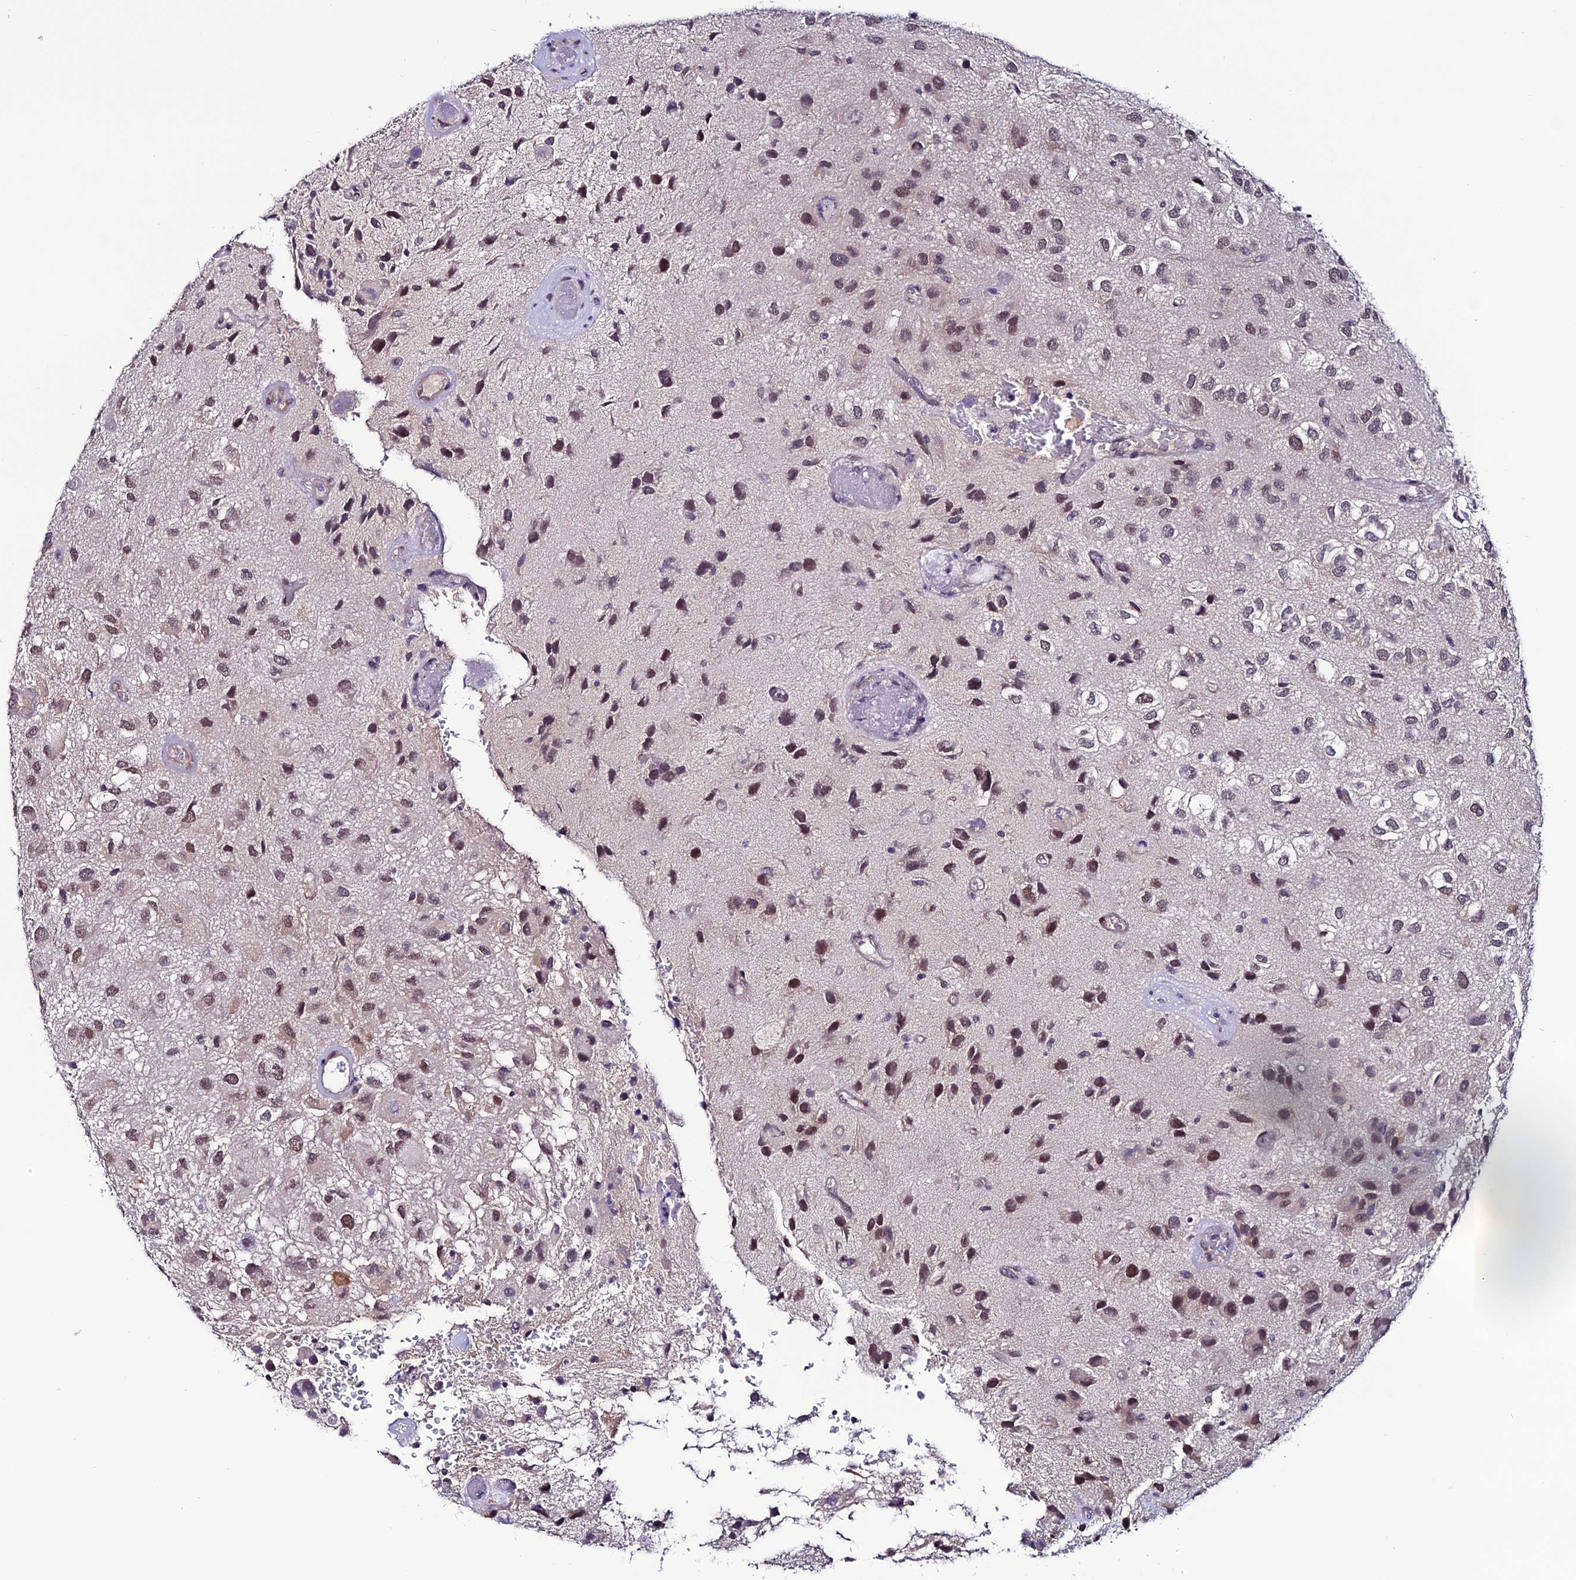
{"staining": {"intensity": "moderate", "quantity": "<25%", "location": "nuclear"}, "tissue": "glioma", "cell_type": "Tumor cells", "image_type": "cancer", "snomed": [{"axis": "morphology", "description": "Glioma, malignant, Low grade"}, {"axis": "topography", "description": "Brain"}], "caption": "A low amount of moderate nuclear positivity is seen in approximately <25% of tumor cells in malignant glioma (low-grade) tissue.", "gene": "FZD8", "patient": {"sex": "male", "age": 66}}